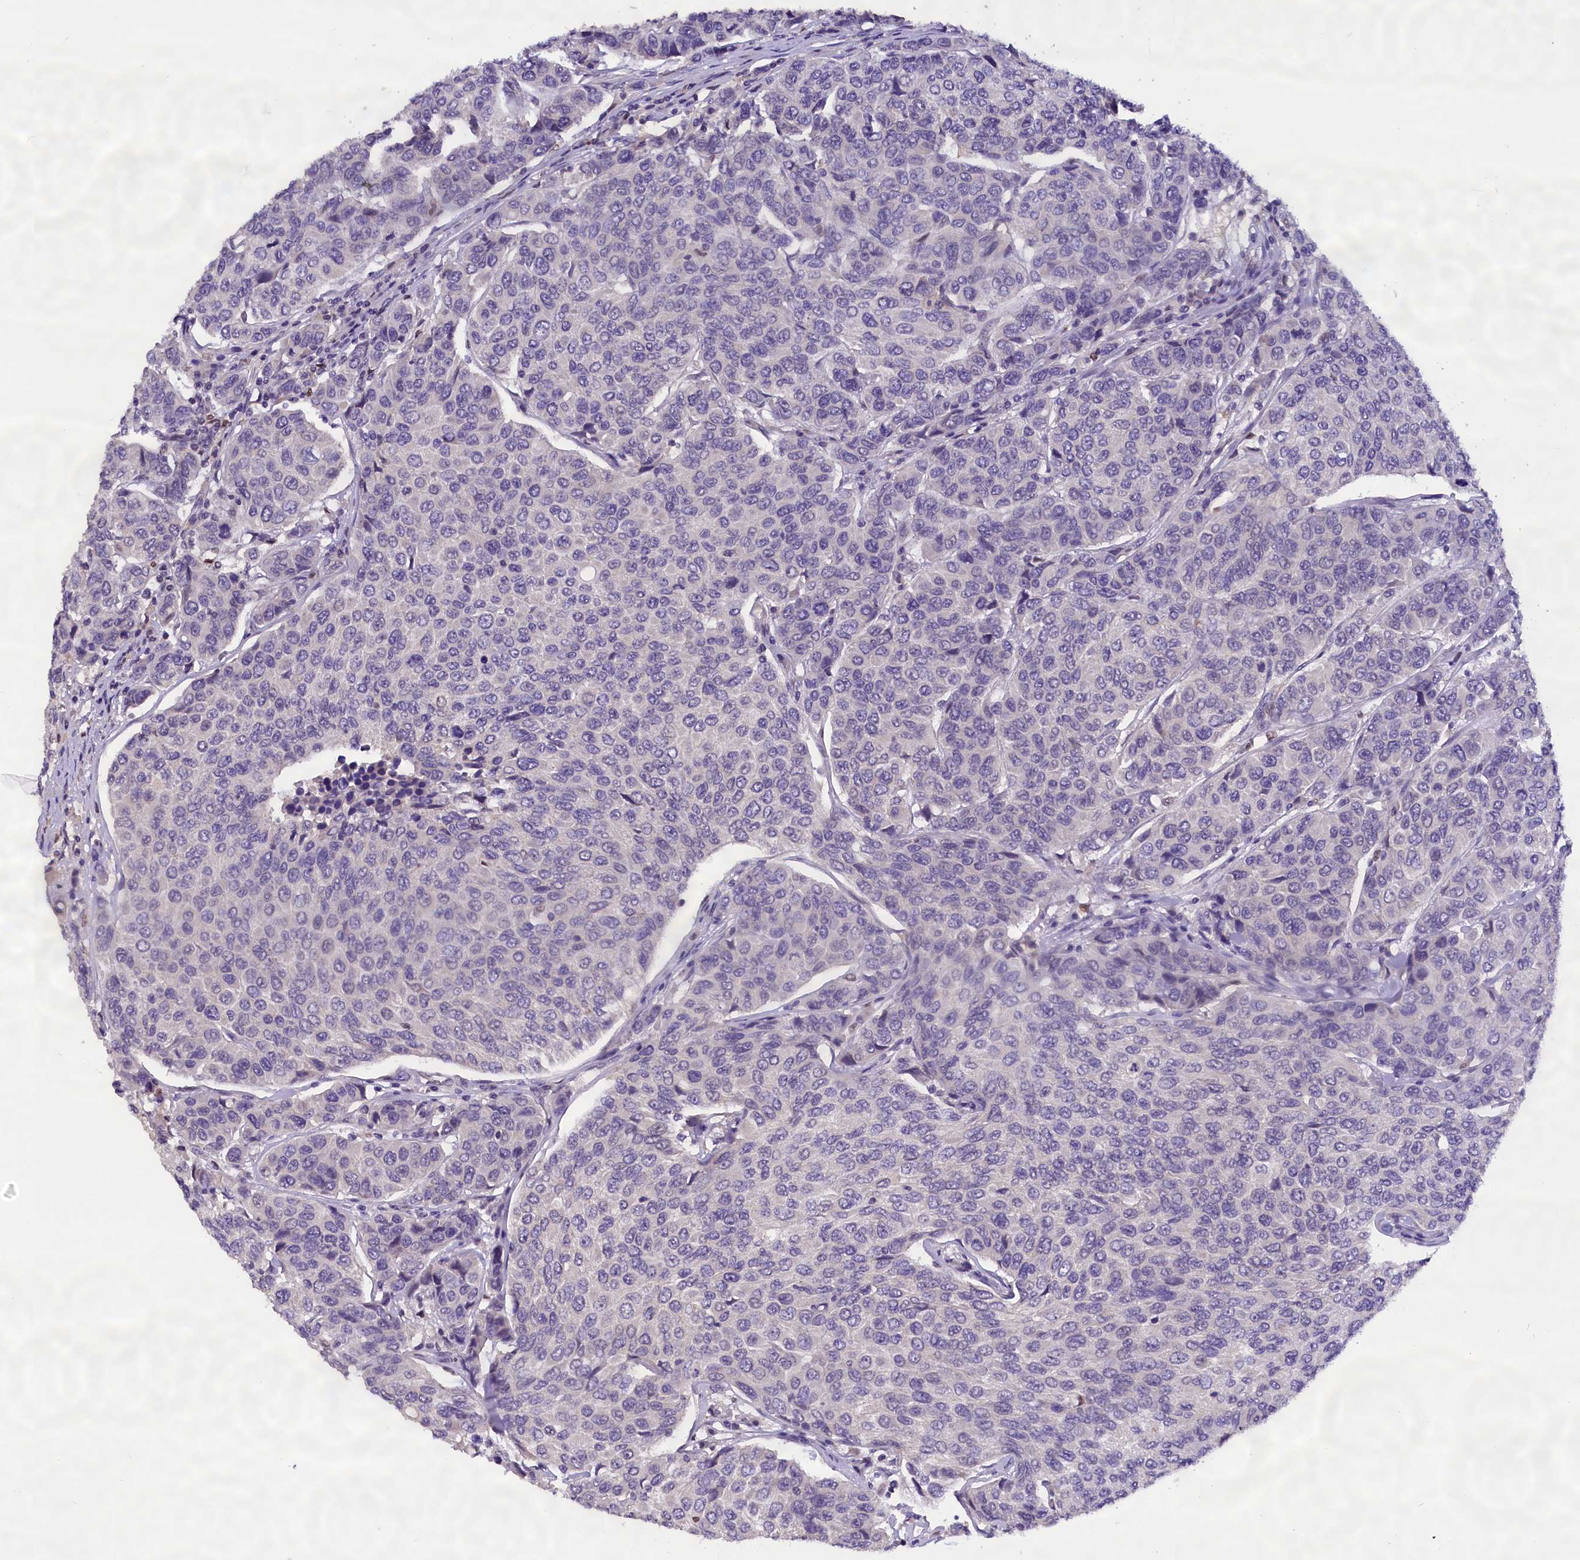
{"staining": {"intensity": "negative", "quantity": "none", "location": "none"}, "tissue": "breast cancer", "cell_type": "Tumor cells", "image_type": "cancer", "snomed": [{"axis": "morphology", "description": "Duct carcinoma"}, {"axis": "topography", "description": "Breast"}], "caption": "Immunohistochemistry (IHC) of human breast cancer reveals no expression in tumor cells. Nuclei are stained in blue.", "gene": "BTBD9", "patient": {"sex": "female", "age": 55}}